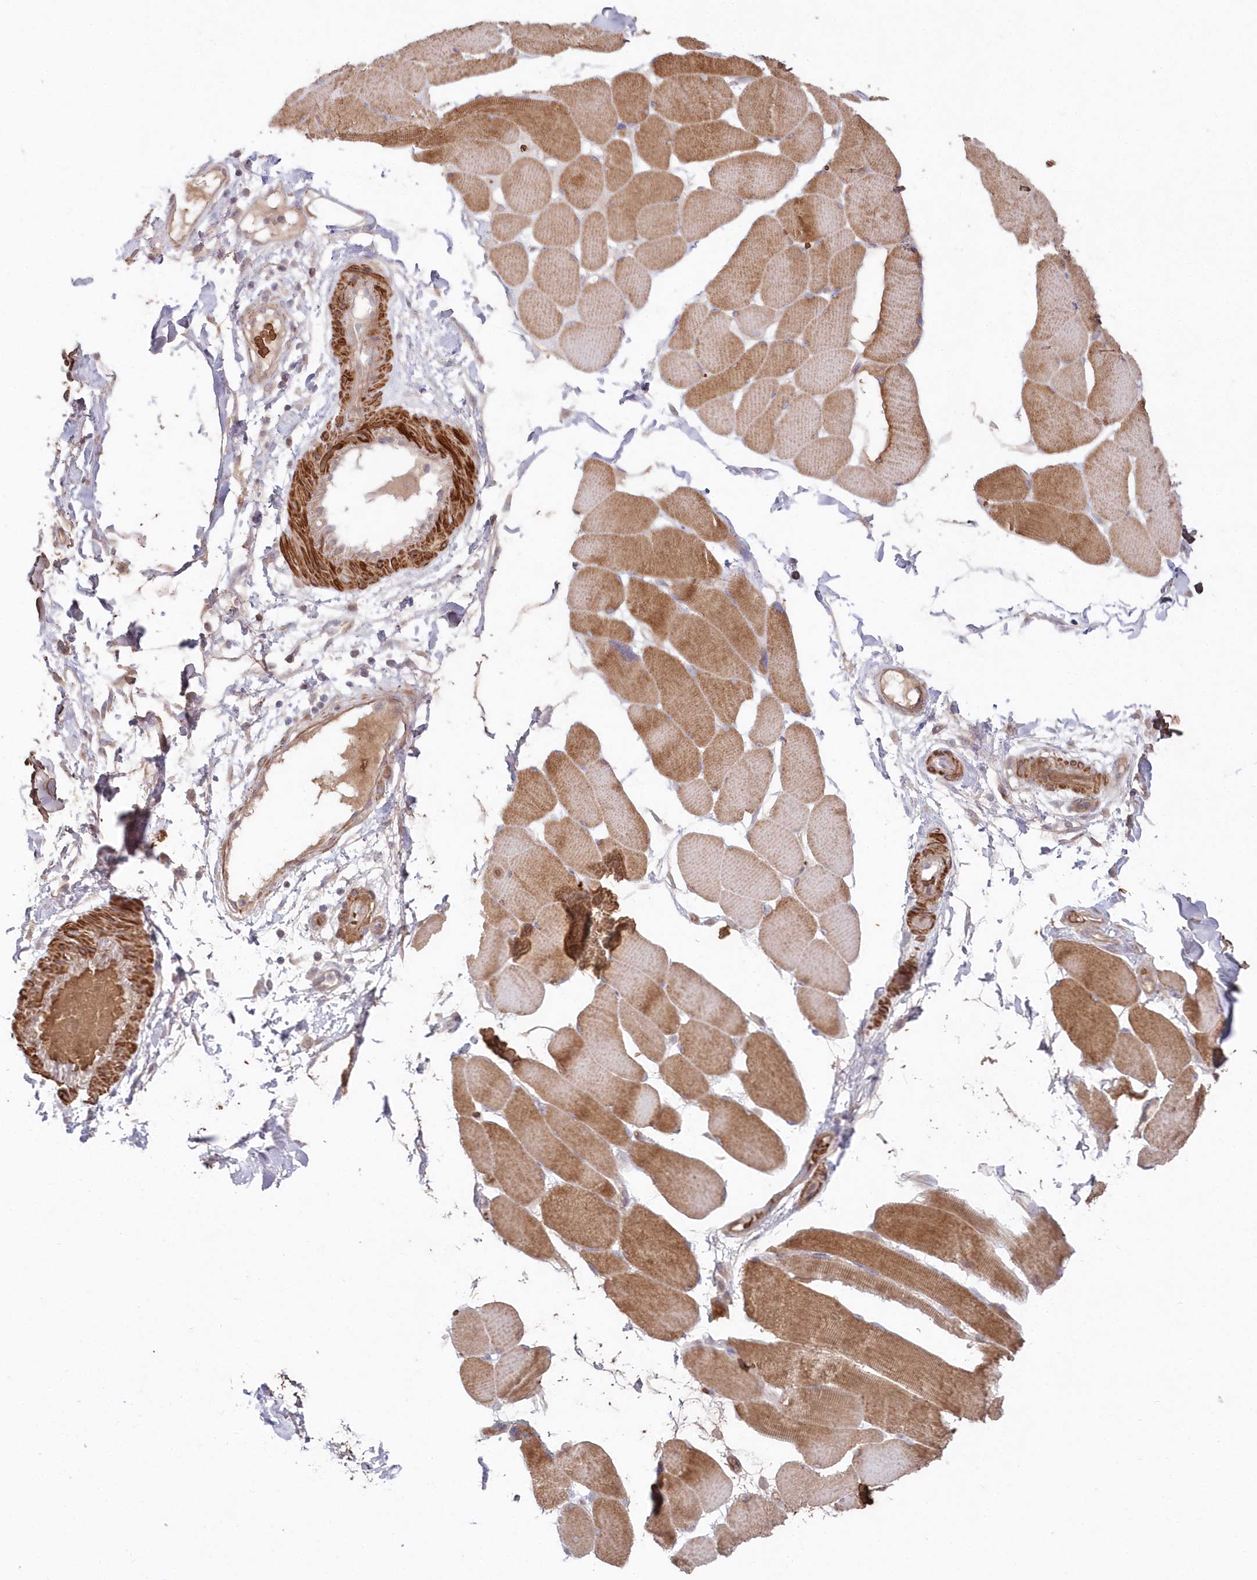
{"staining": {"intensity": "moderate", "quantity": "25%-75%", "location": "cytoplasmic/membranous"}, "tissue": "skeletal muscle", "cell_type": "Myocytes", "image_type": "normal", "snomed": [{"axis": "morphology", "description": "Normal tissue, NOS"}, {"axis": "topography", "description": "Skin"}, {"axis": "topography", "description": "Skeletal muscle"}], "caption": "Human skeletal muscle stained with a brown dye displays moderate cytoplasmic/membranous positive staining in approximately 25%-75% of myocytes.", "gene": "SERINC1", "patient": {"sex": "male", "age": 83}}